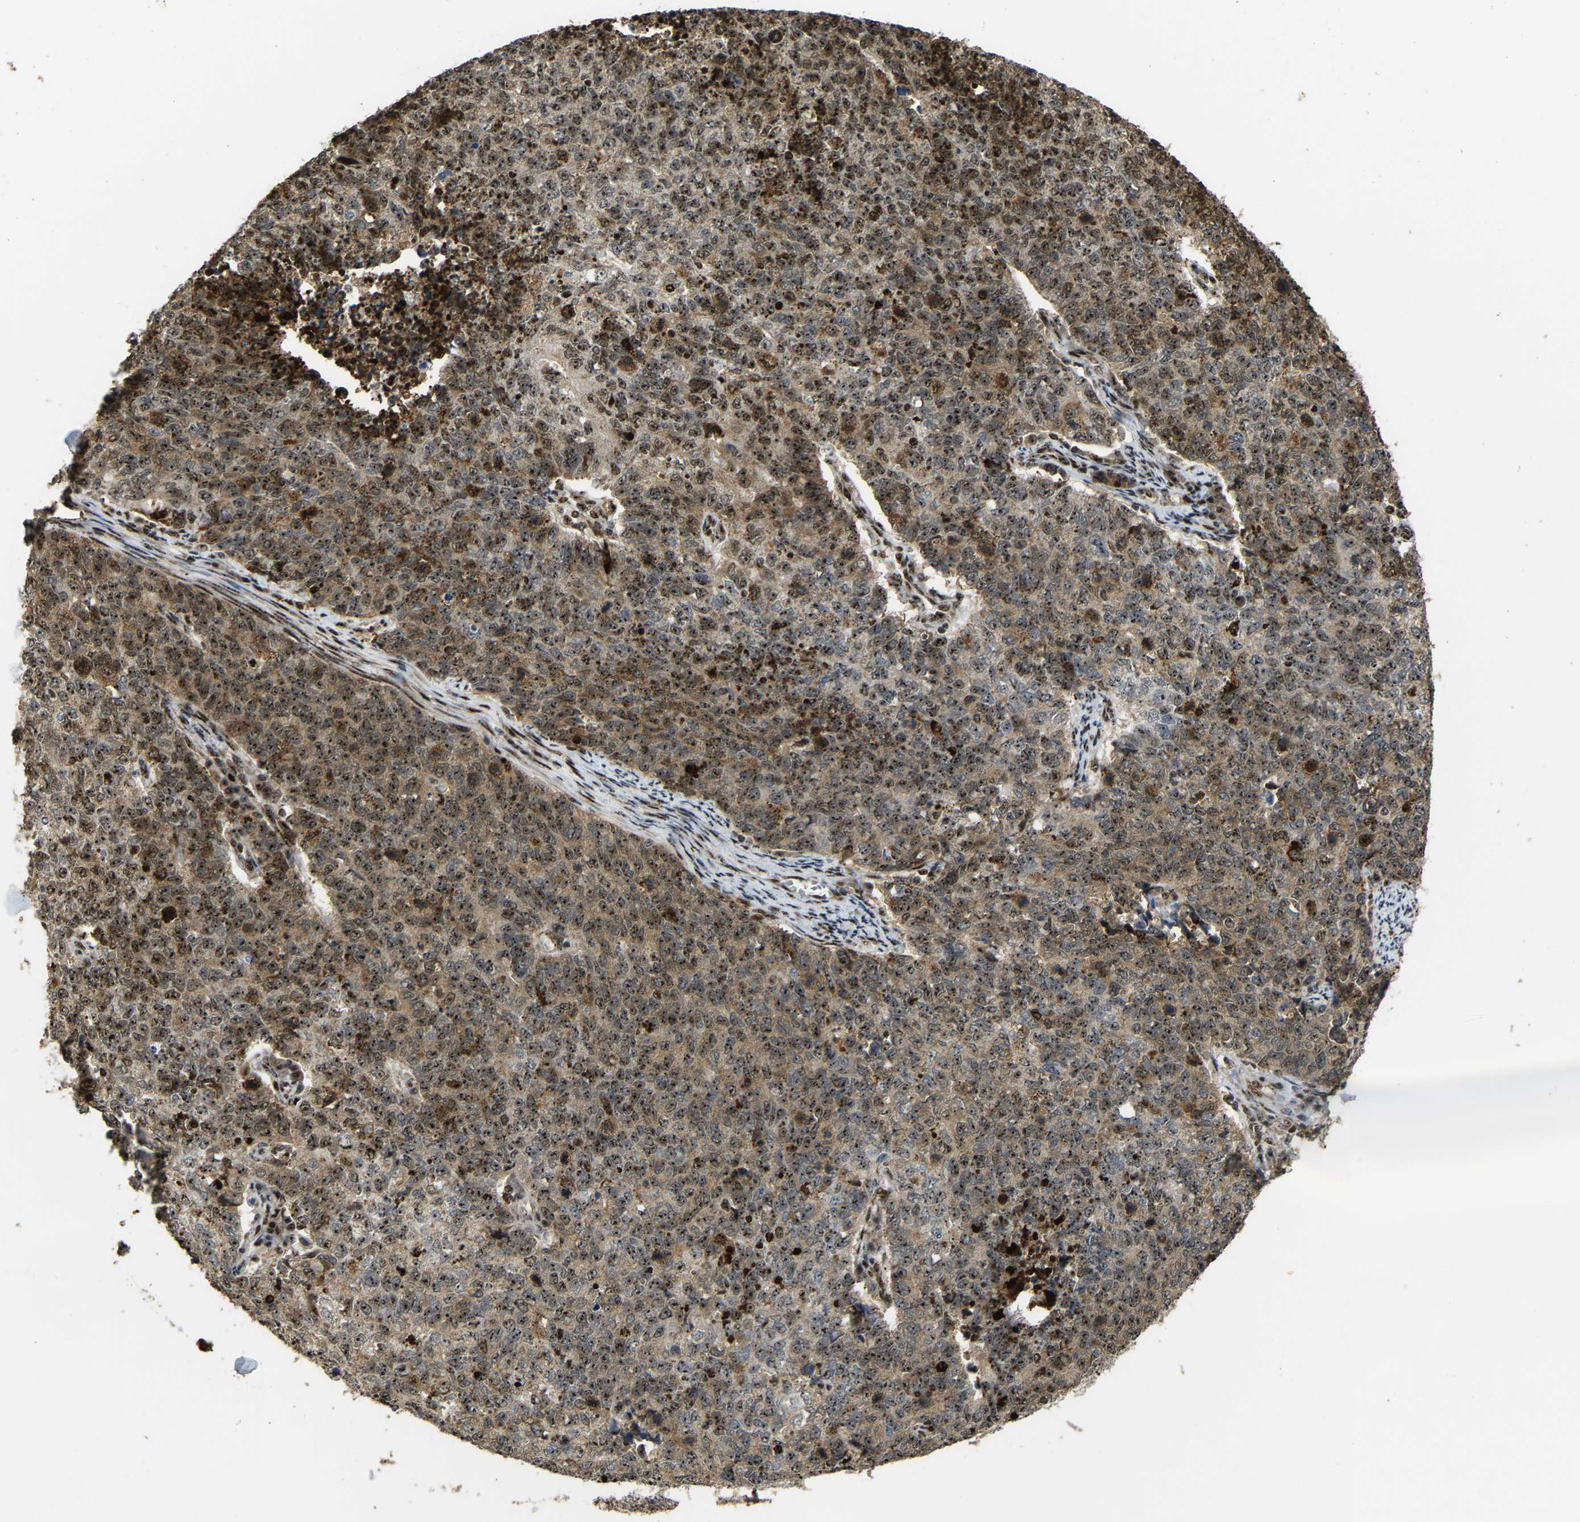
{"staining": {"intensity": "strong", "quantity": ">75%", "location": "cytoplasmic/membranous,nuclear"}, "tissue": "cervical cancer", "cell_type": "Tumor cells", "image_type": "cancer", "snomed": [{"axis": "morphology", "description": "Squamous cell carcinoma, NOS"}, {"axis": "topography", "description": "Cervix"}], "caption": "Cervical squamous cell carcinoma tissue displays strong cytoplasmic/membranous and nuclear staining in about >75% of tumor cells, visualized by immunohistochemistry.", "gene": "ZNF687", "patient": {"sex": "female", "age": 63}}